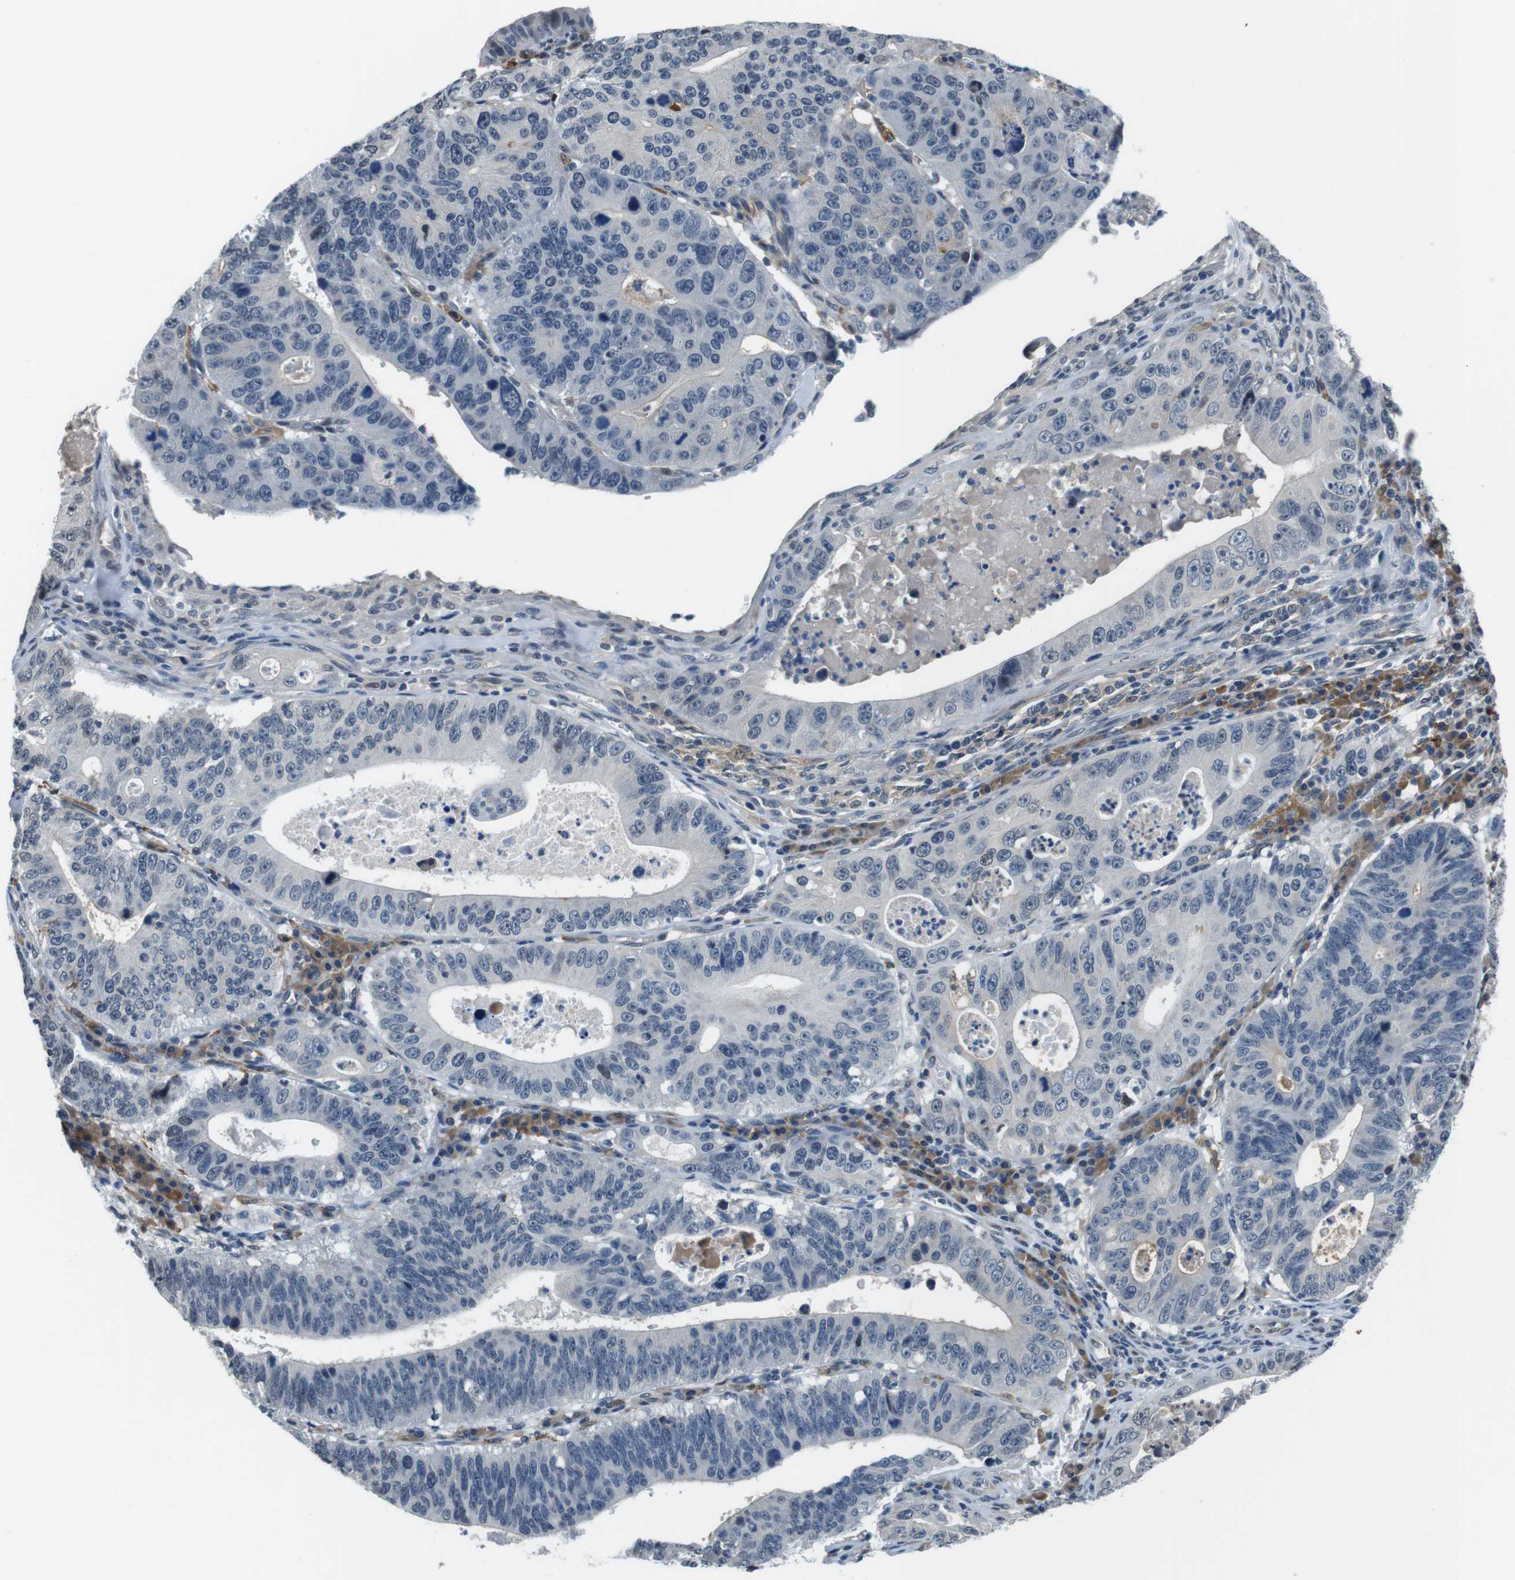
{"staining": {"intensity": "negative", "quantity": "none", "location": "none"}, "tissue": "stomach cancer", "cell_type": "Tumor cells", "image_type": "cancer", "snomed": [{"axis": "morphology", "description": "Adenocarcinoma, NOS"}, {"axis": "topography", "description": "Stomach"}], "caption": "Immunohistochemistry of adenocarcinoma (stomach) reveals no expression in tumor cells.", "gene": "CD163L1", "patient": {"sex": "male", "age": 59}}